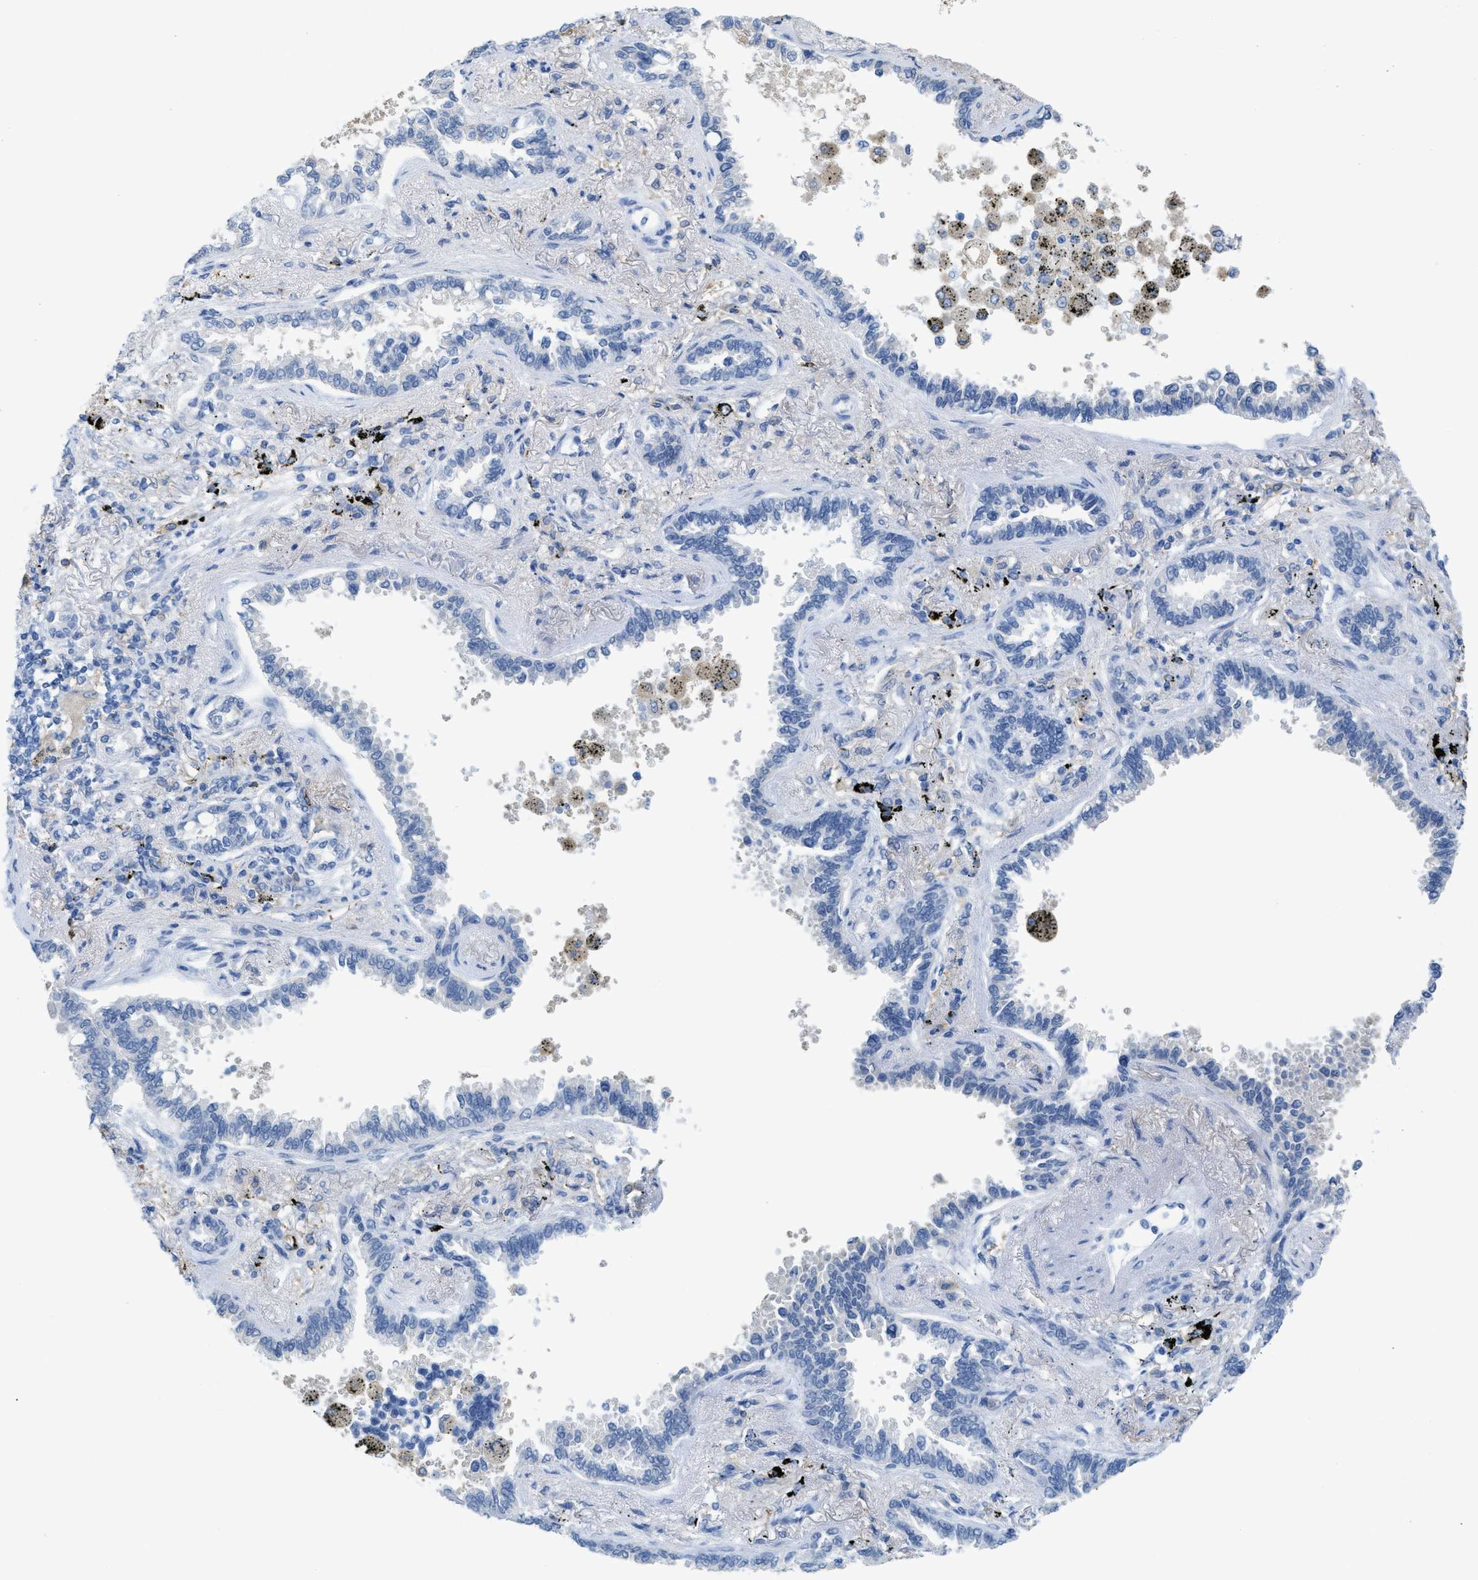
{"staining": {"intensity": "negative", "quantity": "none", "location": "none"}, "tissue": "lung cancer", "cell_type": "Tumor cells", "image_type": "cancer", "snomed": [{"axis": "morphology", "description": "Normal tissue, NOS"}, {"axis": "morphology", "description": "Adenocarcinoma, NOS"}, {"axis": "topography", "description": "Lung"}], "caption": "Tumor cells show no significant protein positivity in lung cancer.", "gene": "ASGR1", "patient": {"sex": "male", "age": 59}}